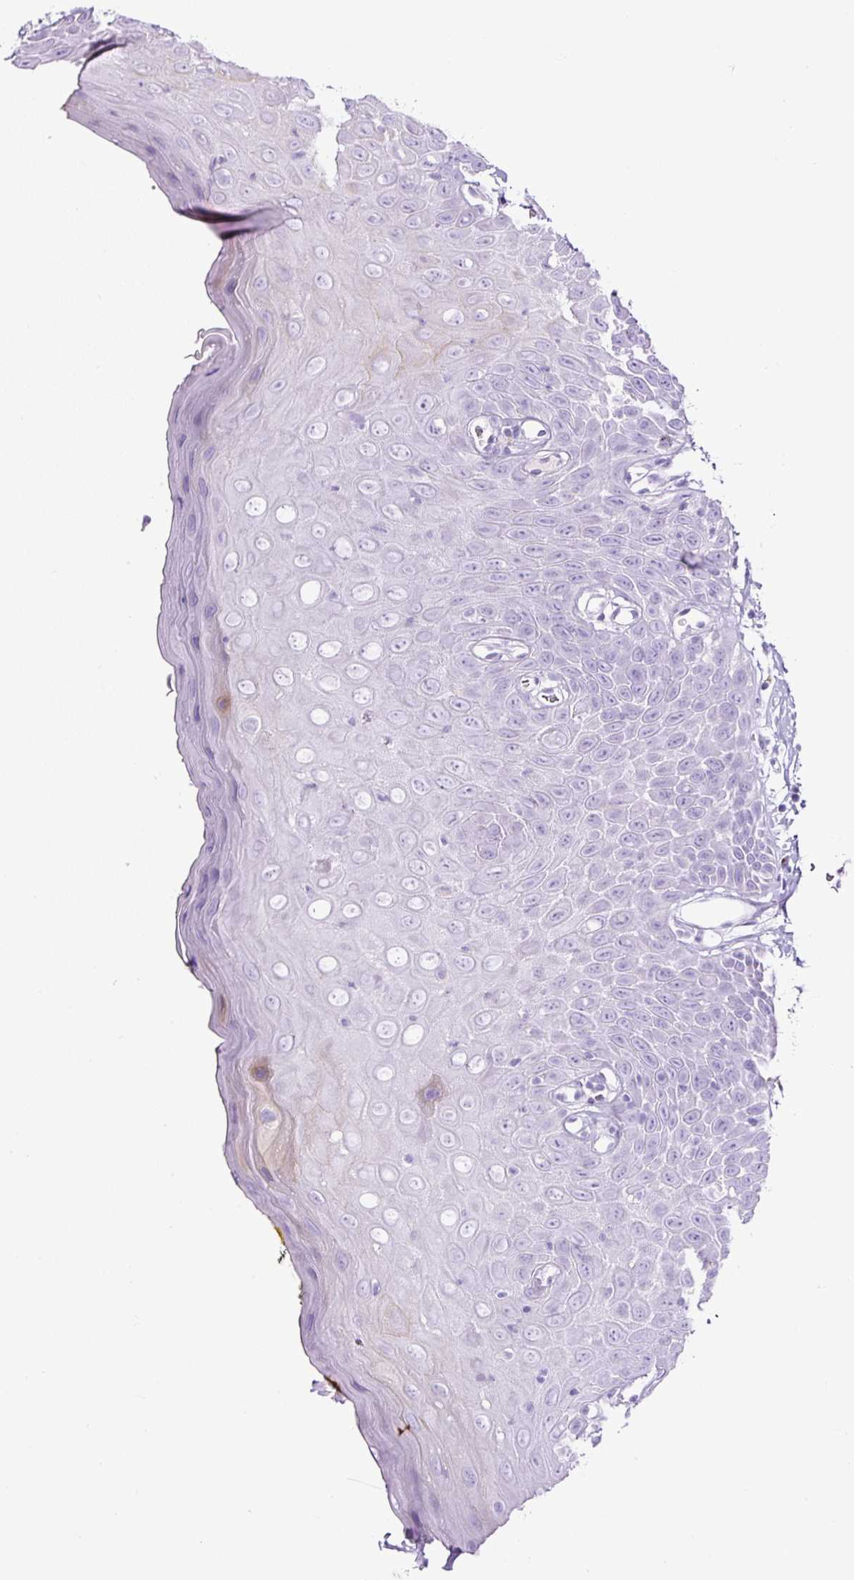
{"staining": {"intensity": "negative", "quantity": "none", "location": "none"}, "tissue": "oral mucosa", "cell_type": "Squamous epithelial cells", "image_type": "normal", "snomed": [{"axis": "morphology", "description": "Normal tissue, NOS"}, {"axis": "morphology", "description": "Squamous cell carcinoma, NOS"}, {"axis": "topography", "description": "Oral tissue"}, {"axis": "topography", "description": "Tounge, NOS"}, {"axis": "topography", "description": "Head-Neck"}], "caption": "This histopathology image is of benign oral mucosa stained with immunohistochemistry to label a protein in brown with the nuclei are counter-stained blue. There is no positivity in squamous epithelial cells.", "gene": "TMEM200B", "patient": {"sex": "male", "age": 76}}